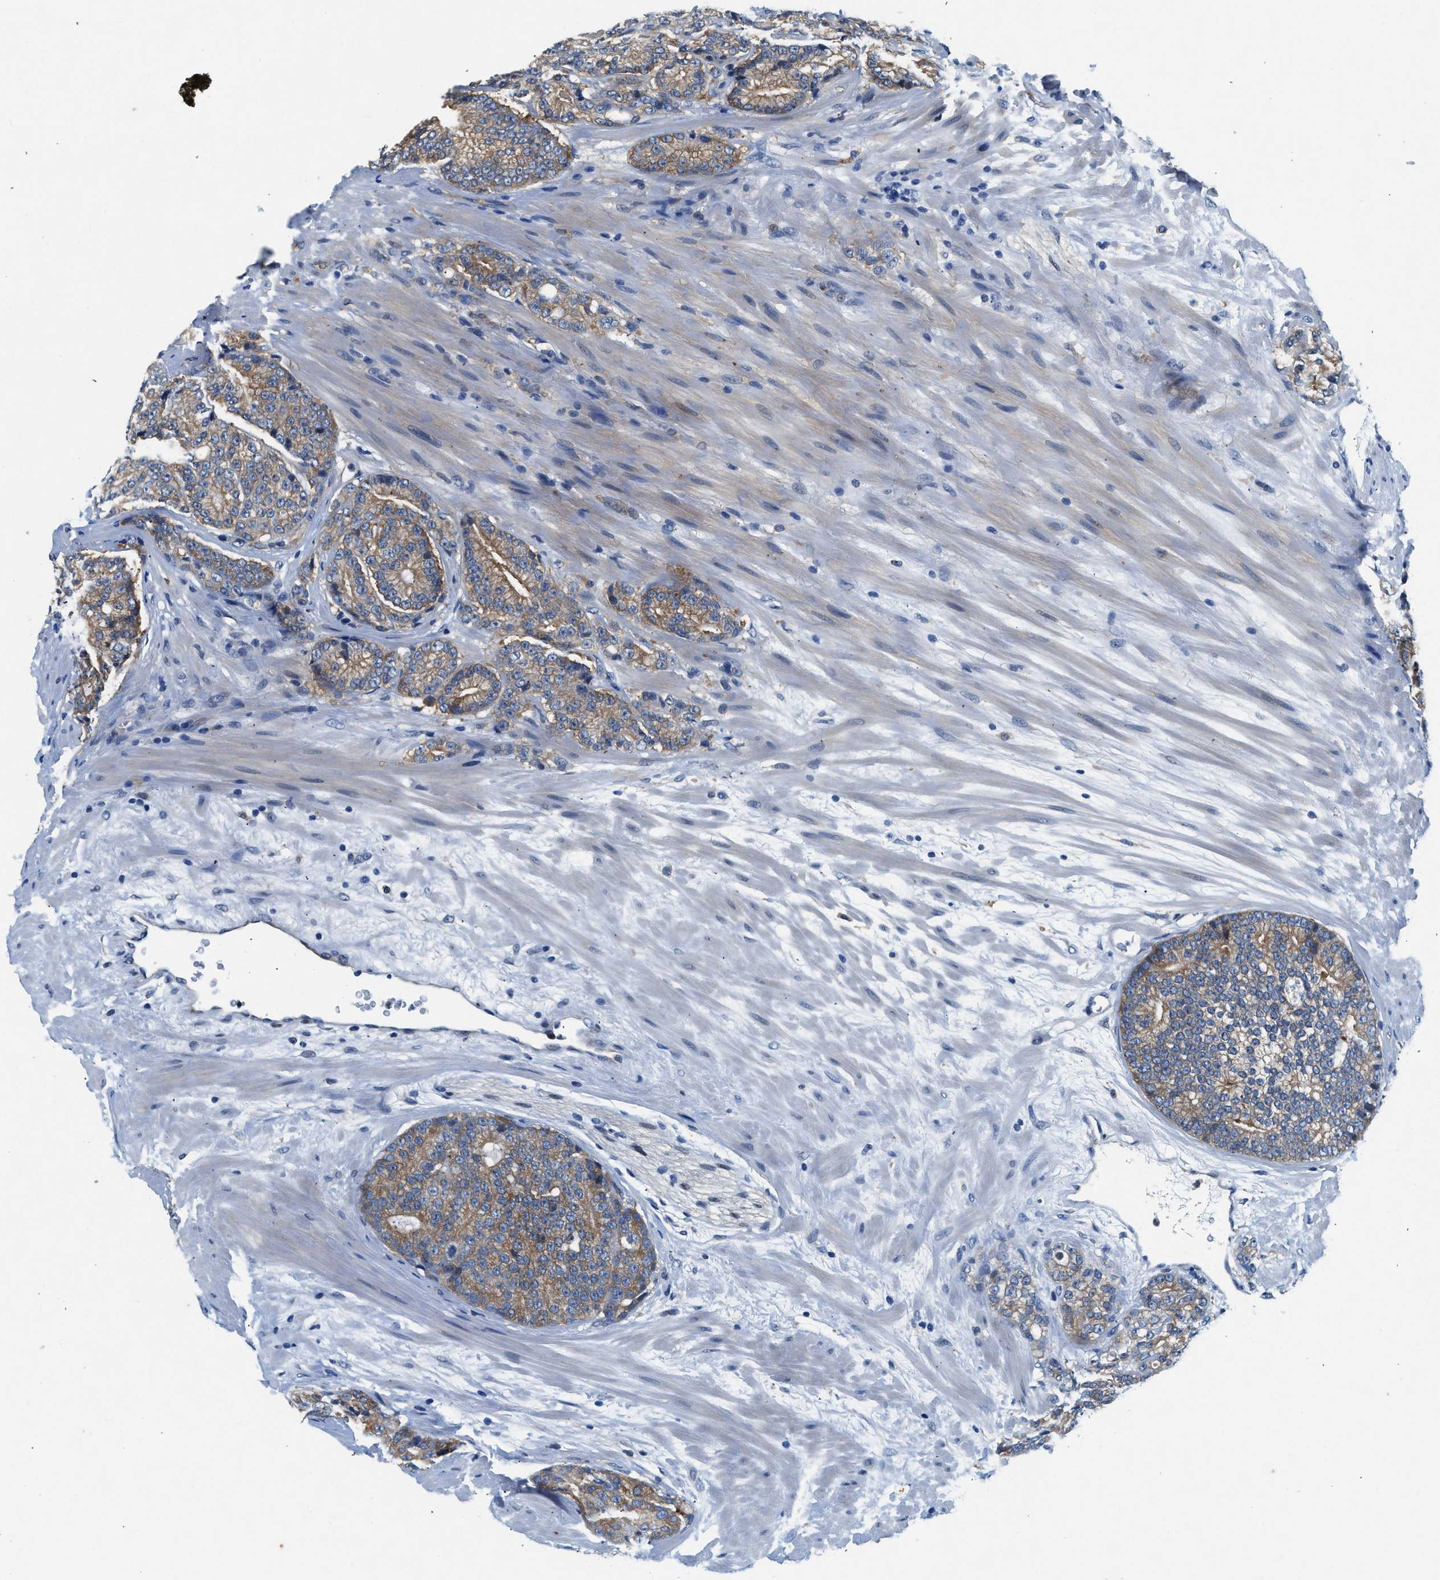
{"staining": {"intensity": "moderate", "quantity": "25%-75%", "location": "cytoplasmic/membranous"}, "tissue": "prostate cancer", "cell_type": "Tumor cells", "image_type": "cancer", "snomed": [{"axis": "morphology", "description": "Adenocarcinoma, High grade"}, {"axis": "topography", "description": "Prostate"}], "caption": "A high-resolution photomicrograph shows IHC staining of prostate adenocarcinoma (high-grade), which reveals moderate cytoplasmic/membranous expression in about 25%-75% of tumor cells. (brown staining indicates protein expression, while blue staining denotes nuclei).", "gene": "COPS2", "patient": {"sex": "male", "age": 61}}